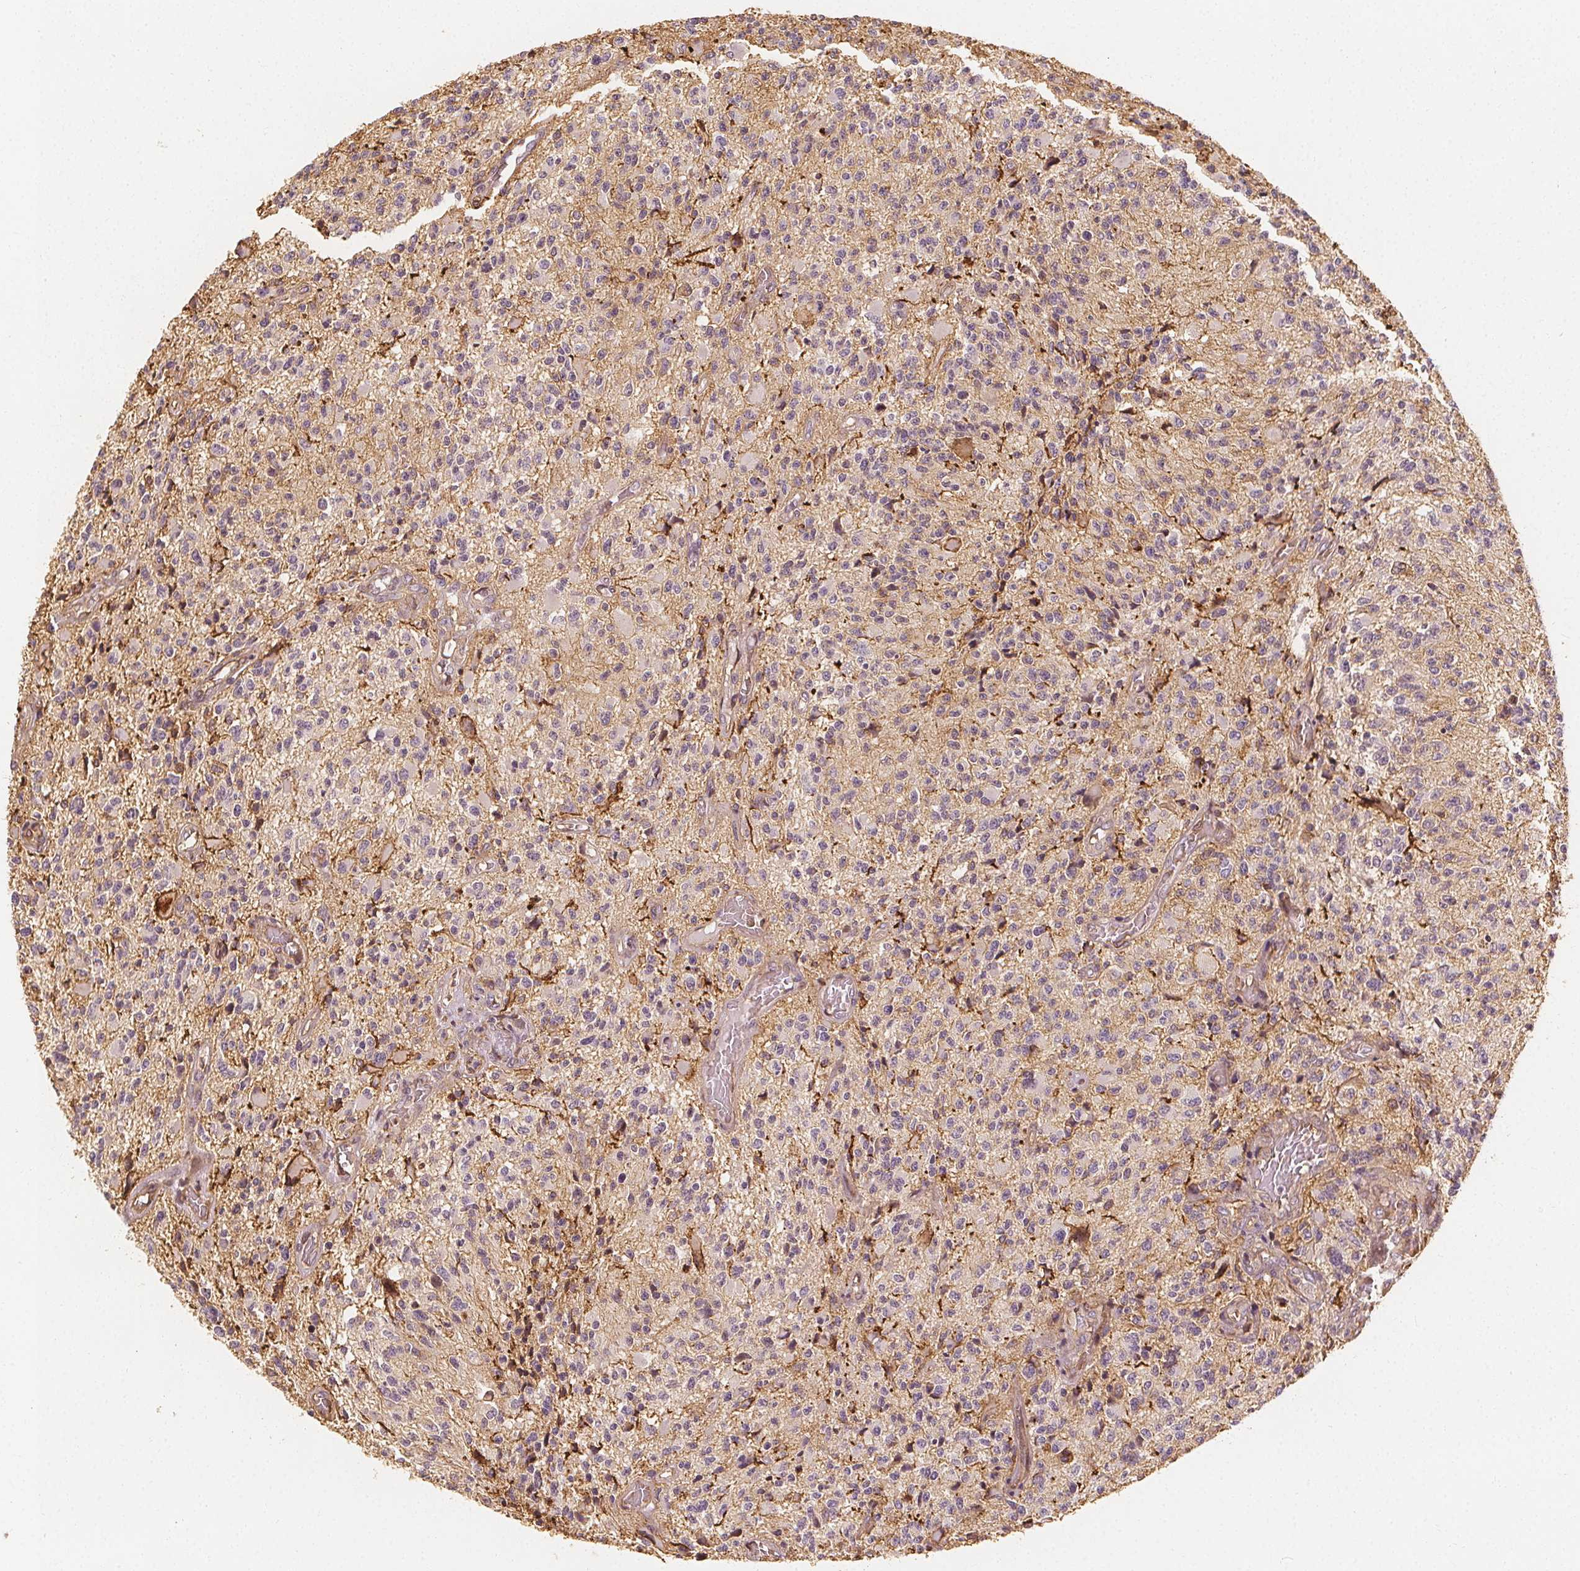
{"staining": {"intensity": "negative", "quantity": "none", "location": "none"}, "tissue": "glioma", "cell_type": "Tumor cells", "image_type": "cancer", "snomed": [{"axis": "morphology", "description": "Glioma, malignant, High grade"}, {"axis": "topography", "description": "Brain"}], "caption": "An immunohistochemistry photomicrograph of malignant glioma (high-grade) is shown. There is no staining in tumor cells of malignant glioma (high-grade).", "gene": "ARHGAP26", "patient": {"sex": "female", "age": 63}}